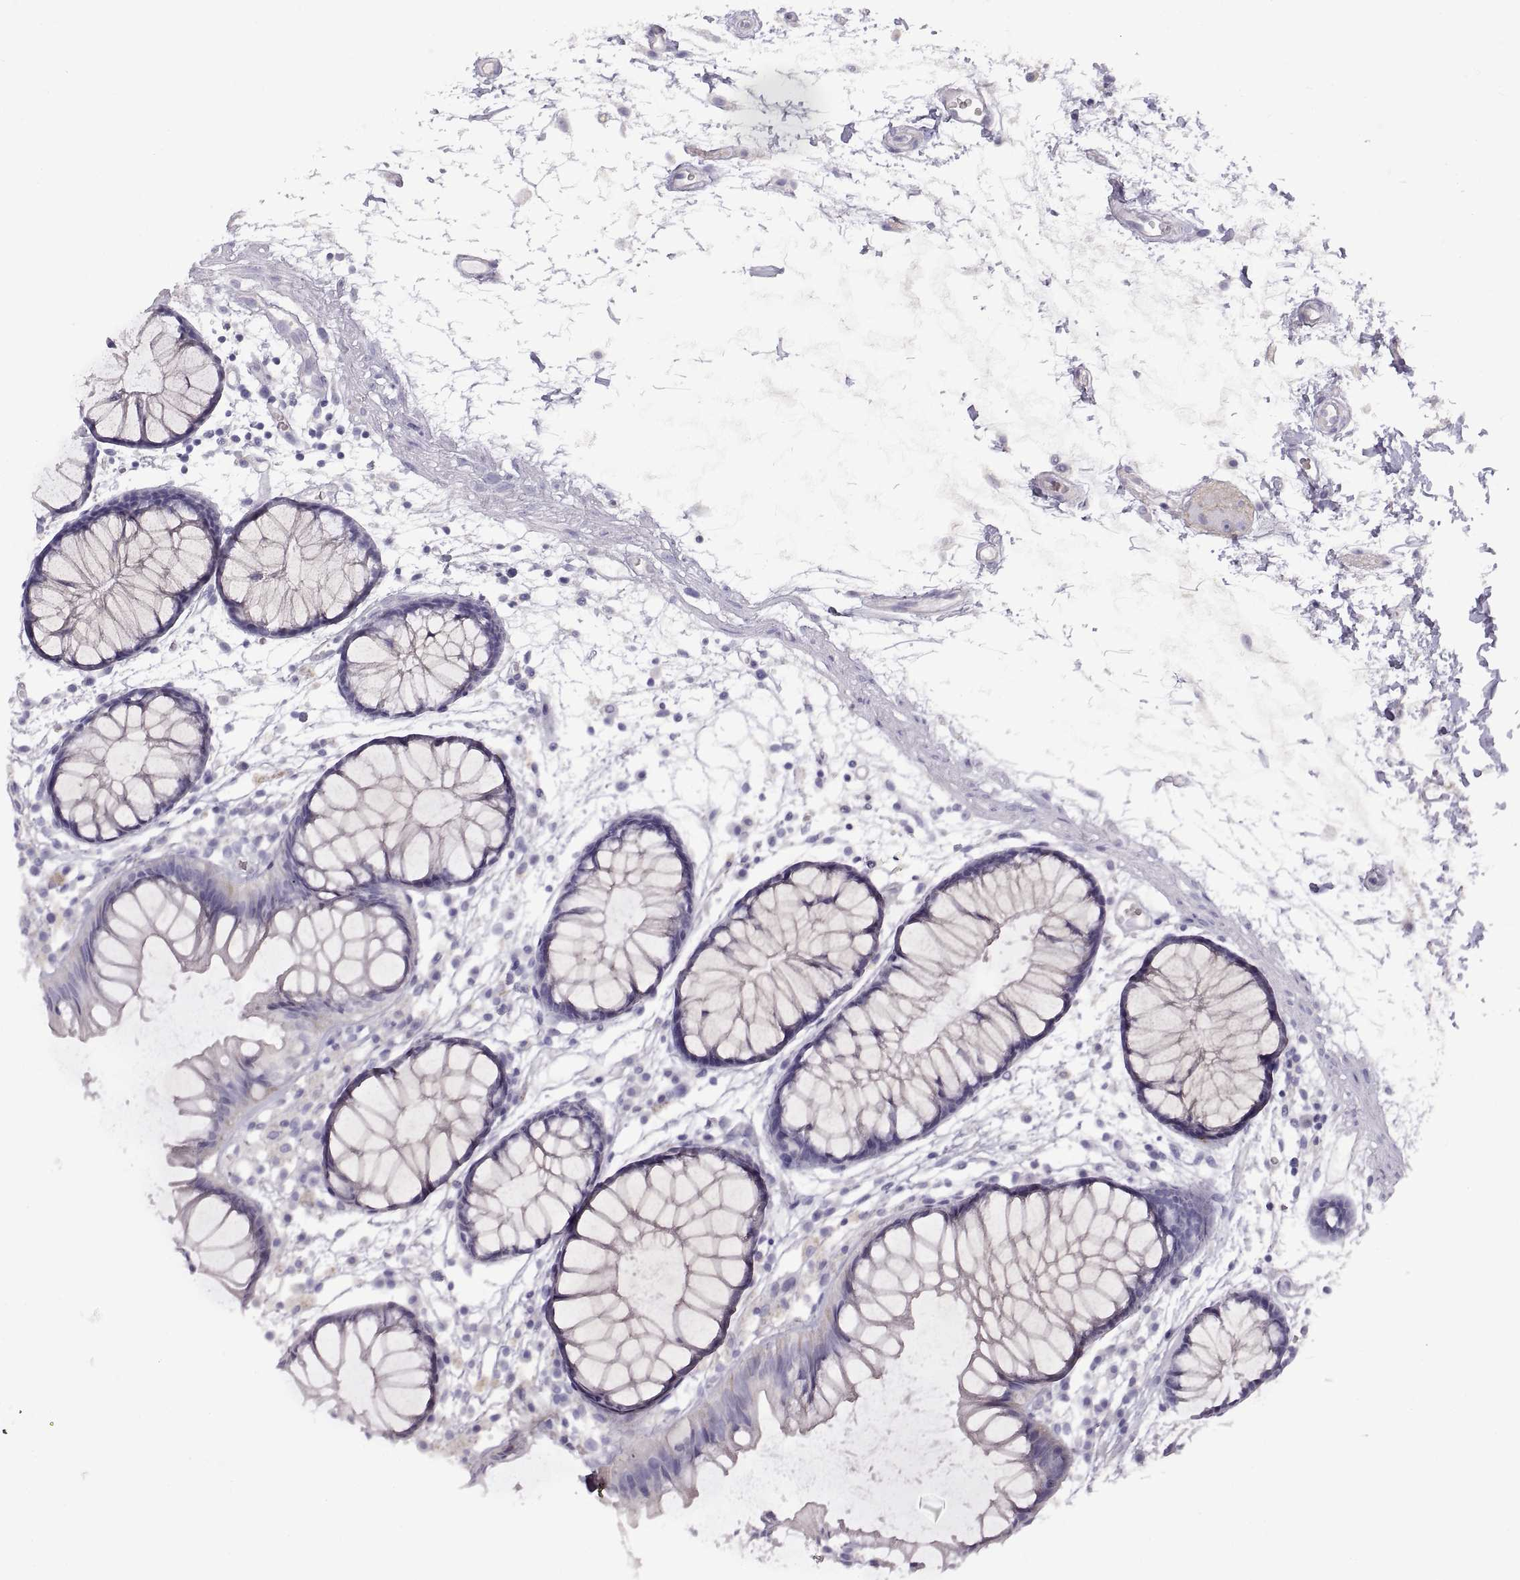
{"staining": {"intensity": "negative", "quantity": "none", "location": "none"}, "tissue": "colon", "cell_type": "Endothelial cells", "image_type": "normal", "snomed": [{"axis": "morphology", "description": "Normal tissue, NOS"}, {"axis": "morphology", "description": "Adenocarcinoma, NOS"}, {"axis": "topography", "description": "Colon"}], "caption": "Immunohistochemical staining of benign human colon displays no significant expression in endothelial cells. The staining was performed using DAB to visualize the protein expression in brown, while the nuclei were stained in blue with hematoxylin (Magnification: 20x).", "gene": "CRYBB3", "patient": {"sex": "male", "age": 65}}